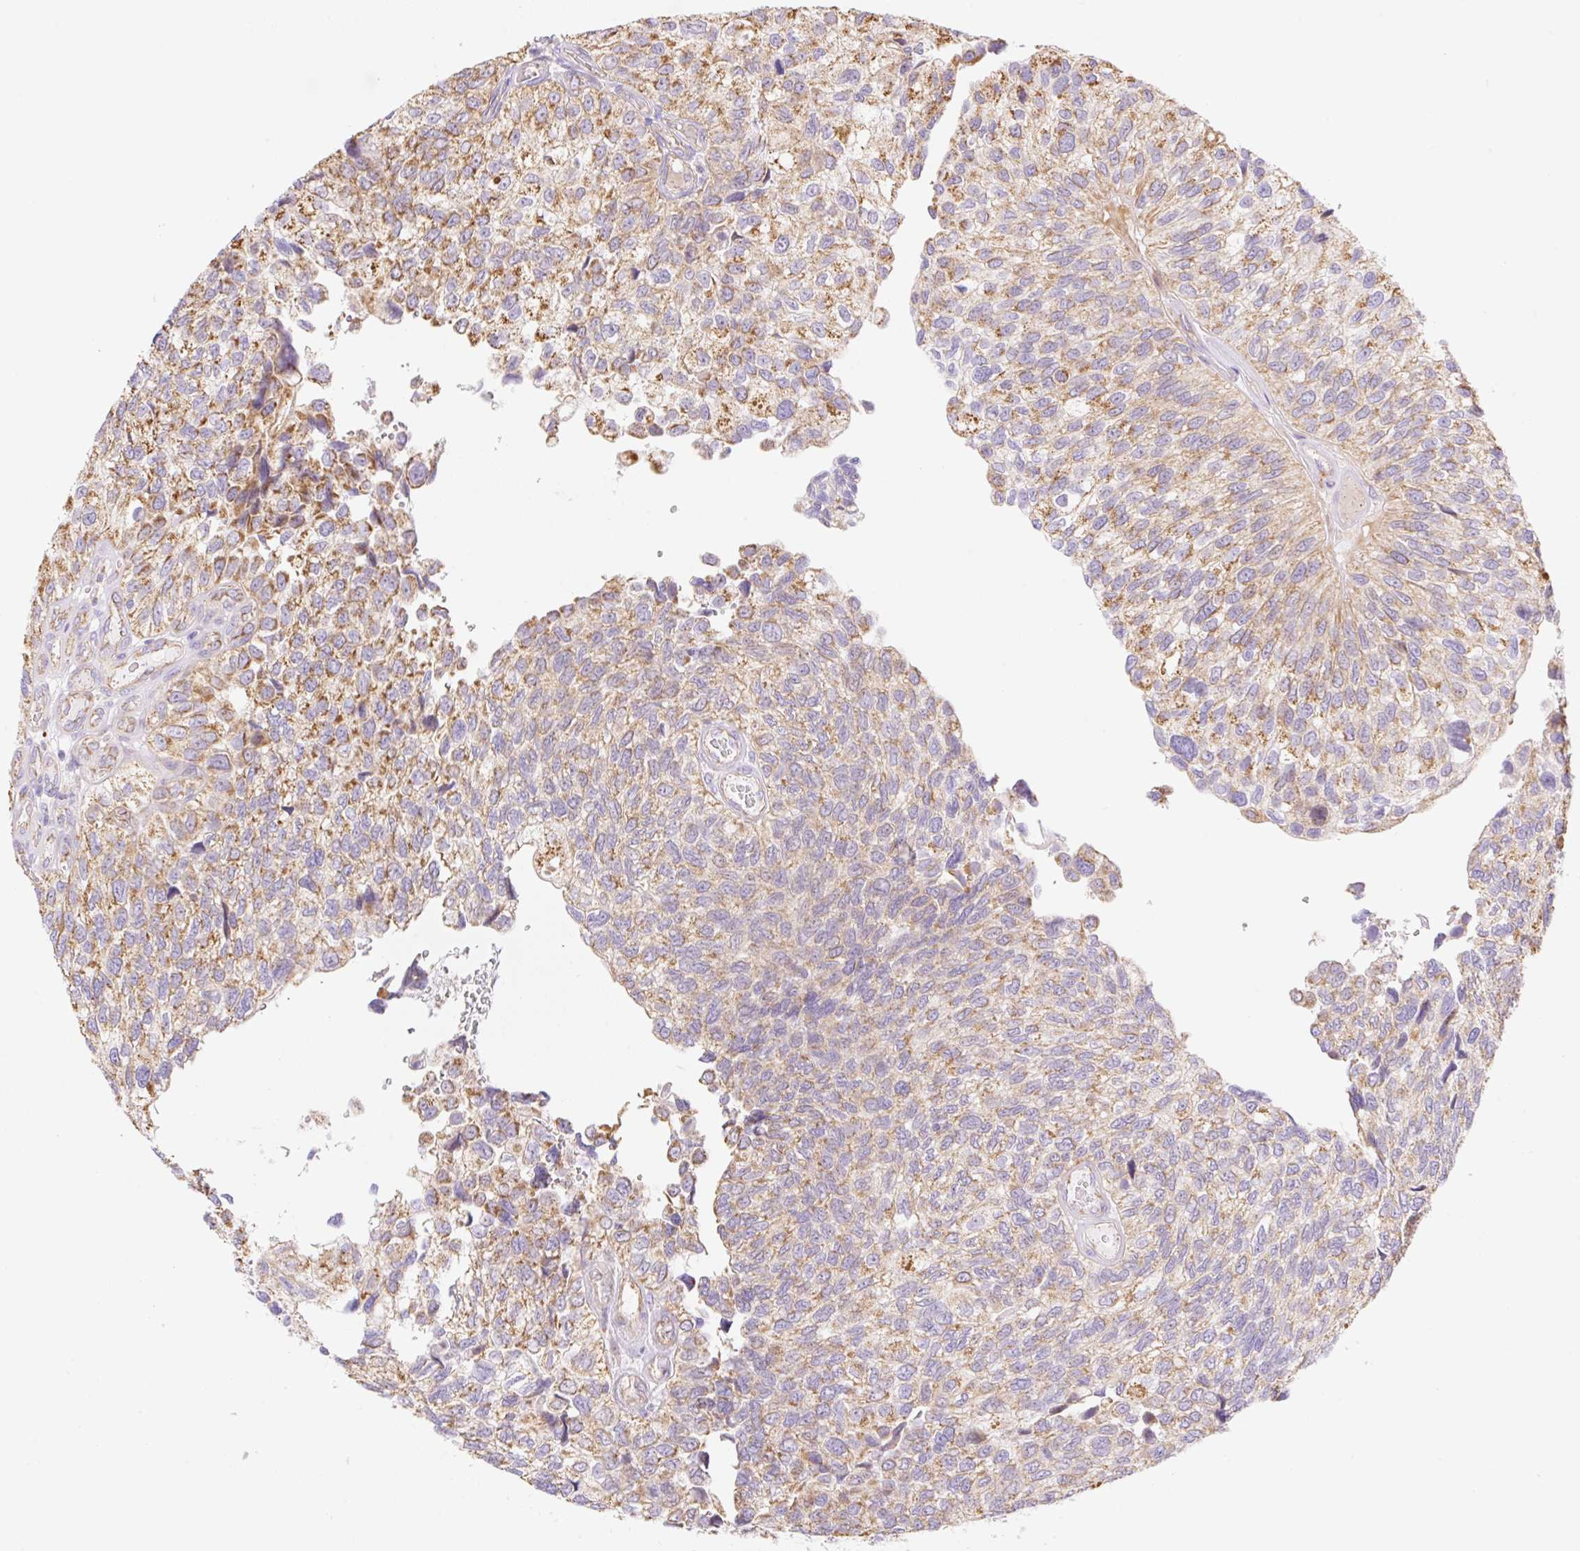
{"staining": {"intensity": "moderate", "quantity": ">75%", "location": "cytoplasmic/membranous"}, "tissue": "urothelial cancer", "cell_type": "Tumor cells", "image_type": "cancer", "snomed": [{"axis": "morphology", "description": "Urothelial carcinoma, NOS"}, {"axis": "topography", "description": "Urinary bladder"}], "caption": "Brown immunohistochemical staining in human urothelial cancer displays moderate cytoplasmic/membranous expression in about >75% of tumor cells. Nuclei are stained in blue.", "gene": "ESAM", "patient": {"sex": "male", "age": 87}}